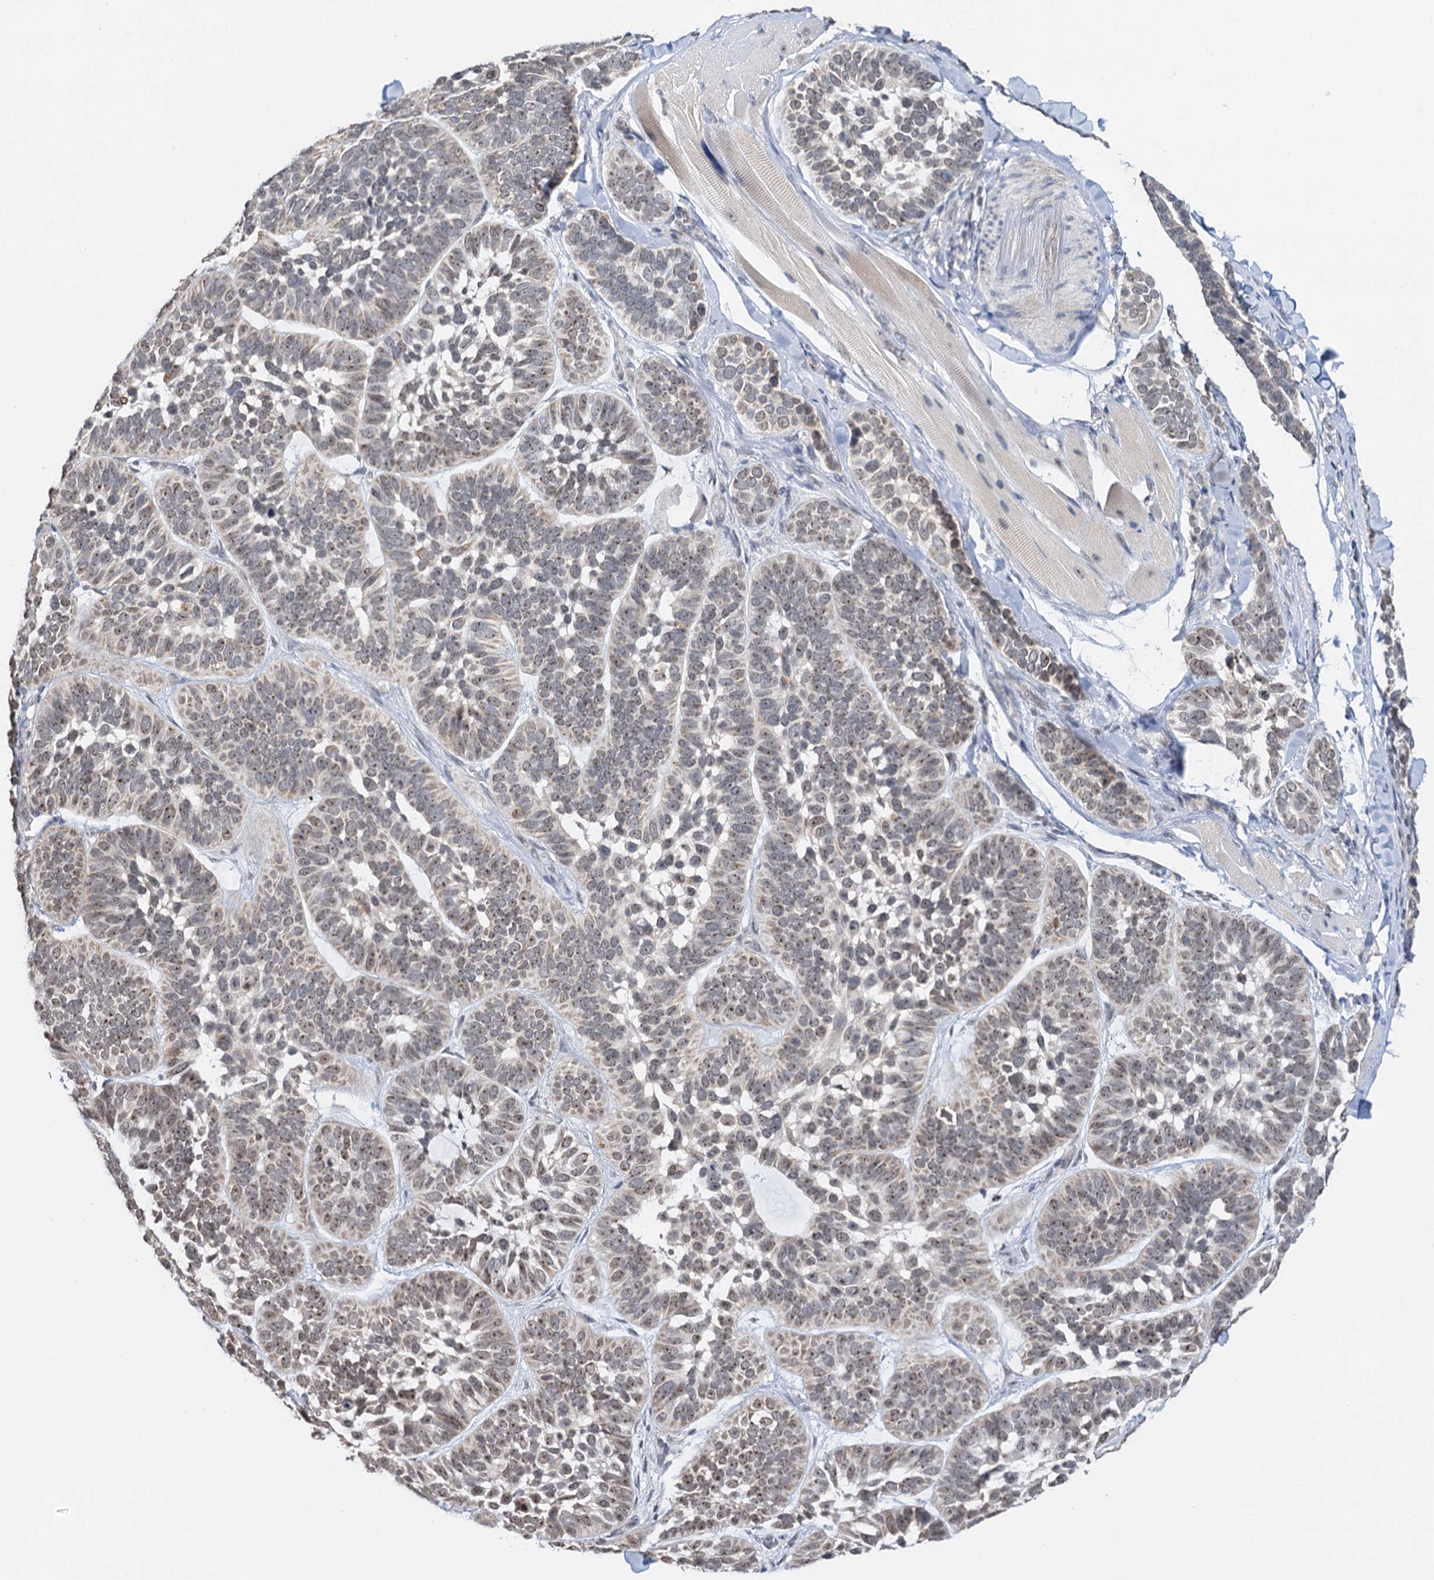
{"staining": {"intensity": "moderate", "quantity": ">75%", "location": "nuclear"}, "tissue": "skin cancer", "cell_type": "Tumor cells", "image_type": "cancer", "snomed": [{"axis": "morphology", "description": "Basal cell carcinoma"}, {"axis": "topography", "description": "Skin"}], "caption": "Immunohistochemistry (DAB (3,3'-diaminobenzidine)) staining of human skin cancer (basal cell carcinoma) reveals moderate nuclear protein expression in about >75% of tumor cells.", "gene": "NAT10", "patient": {"sex": "male", "age": 62}}